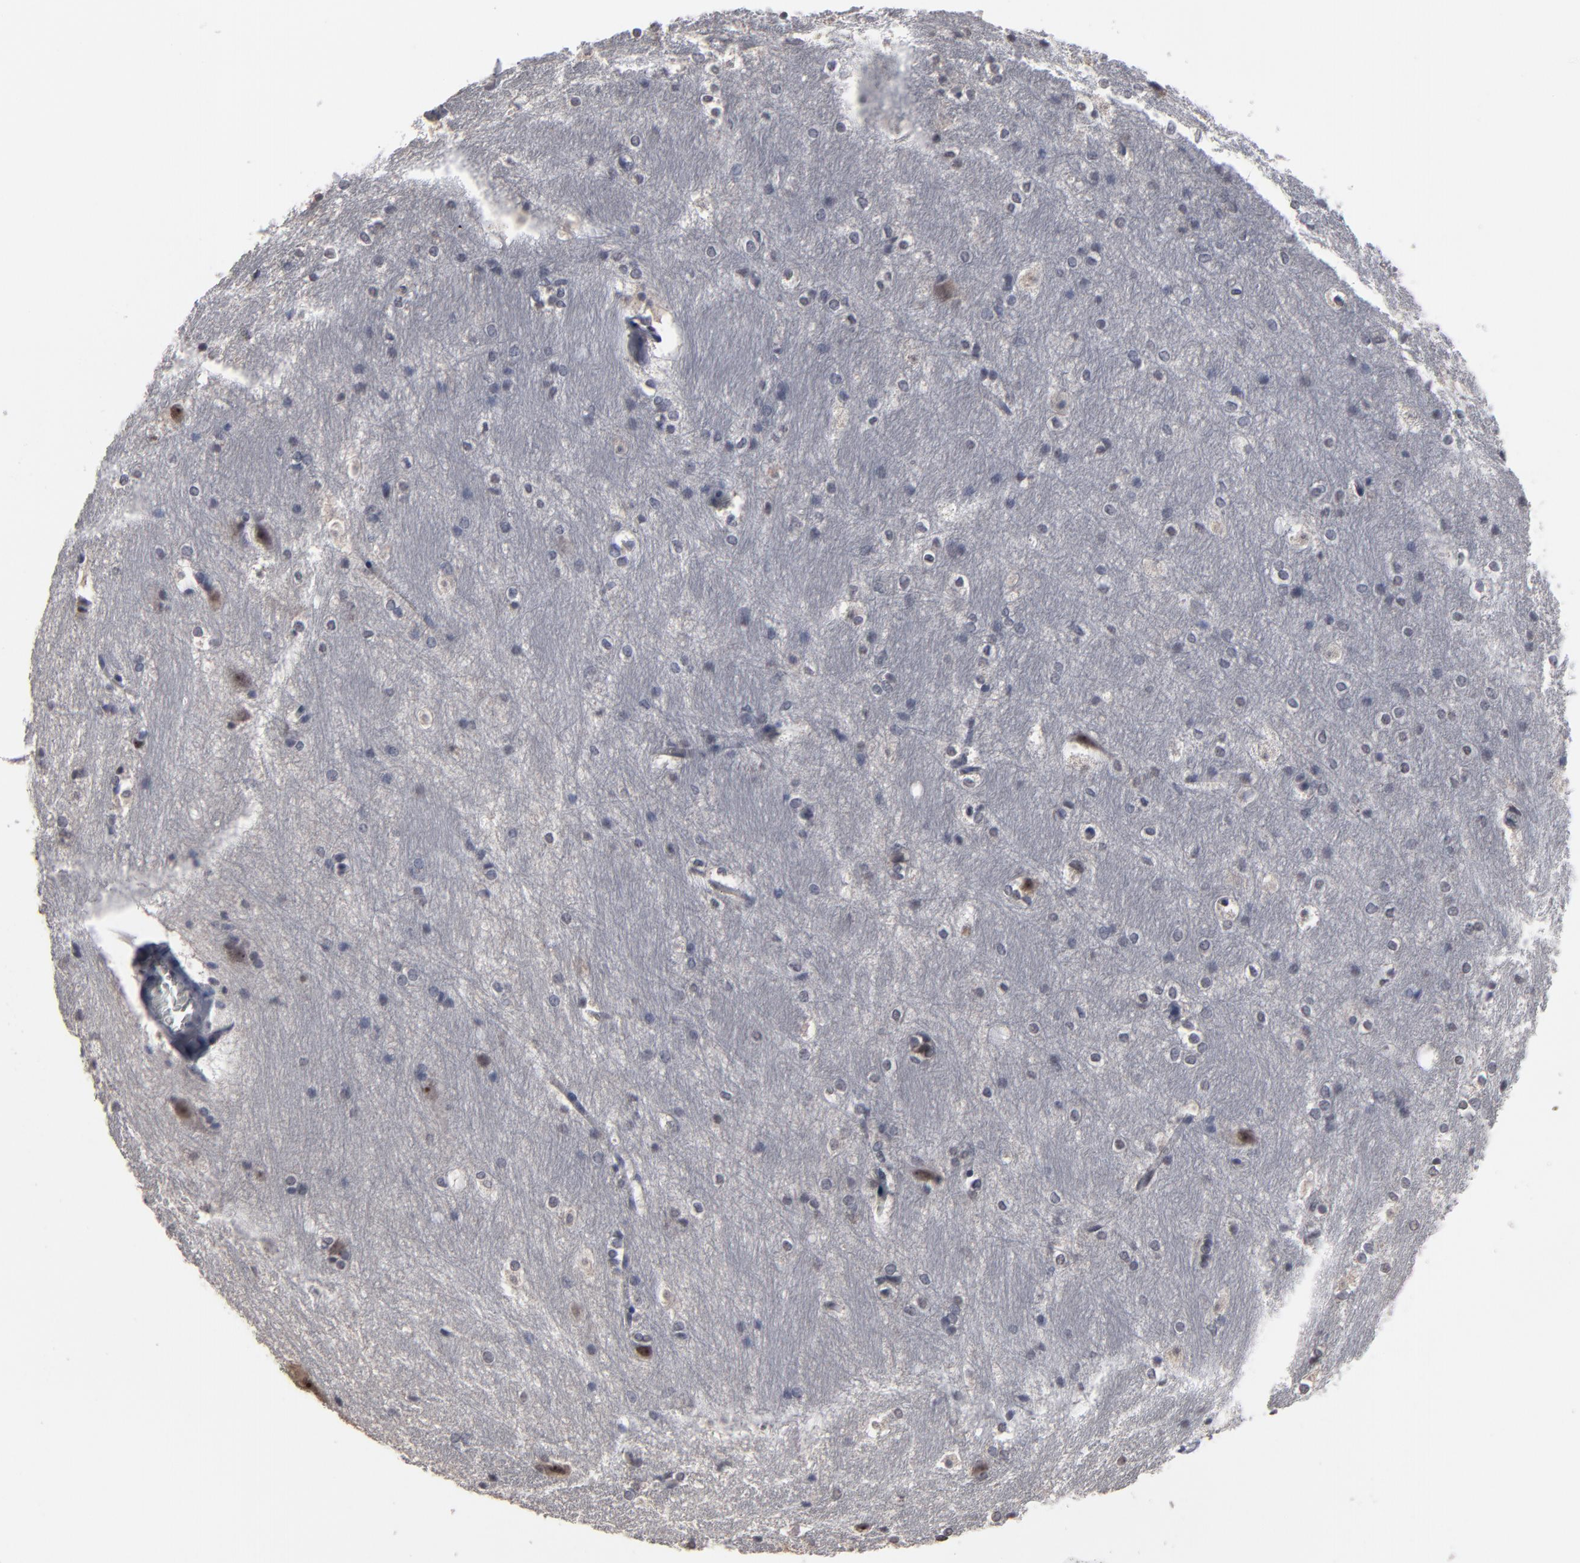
{"staining": {"intensity": "negative", "quantity": "none", "location": "none"}, "tissue": "hippocampus", "cell_type": "Glial cells", "image_type": "normal", "snomed": [{"axis": "morphology", "description": "Normal tissue, NOS"}, {"axis": "topography", "description": "Hippocampus"}], "caption": "The photomicrograph reveals no significant expression in glial cells of hippocampus. The staining is performed using DAB brown chromogen with nuclei counter-stained in using hematoxylin.", "gene": "SSRP1", "patient": {"sex": "female", "age": 19}}